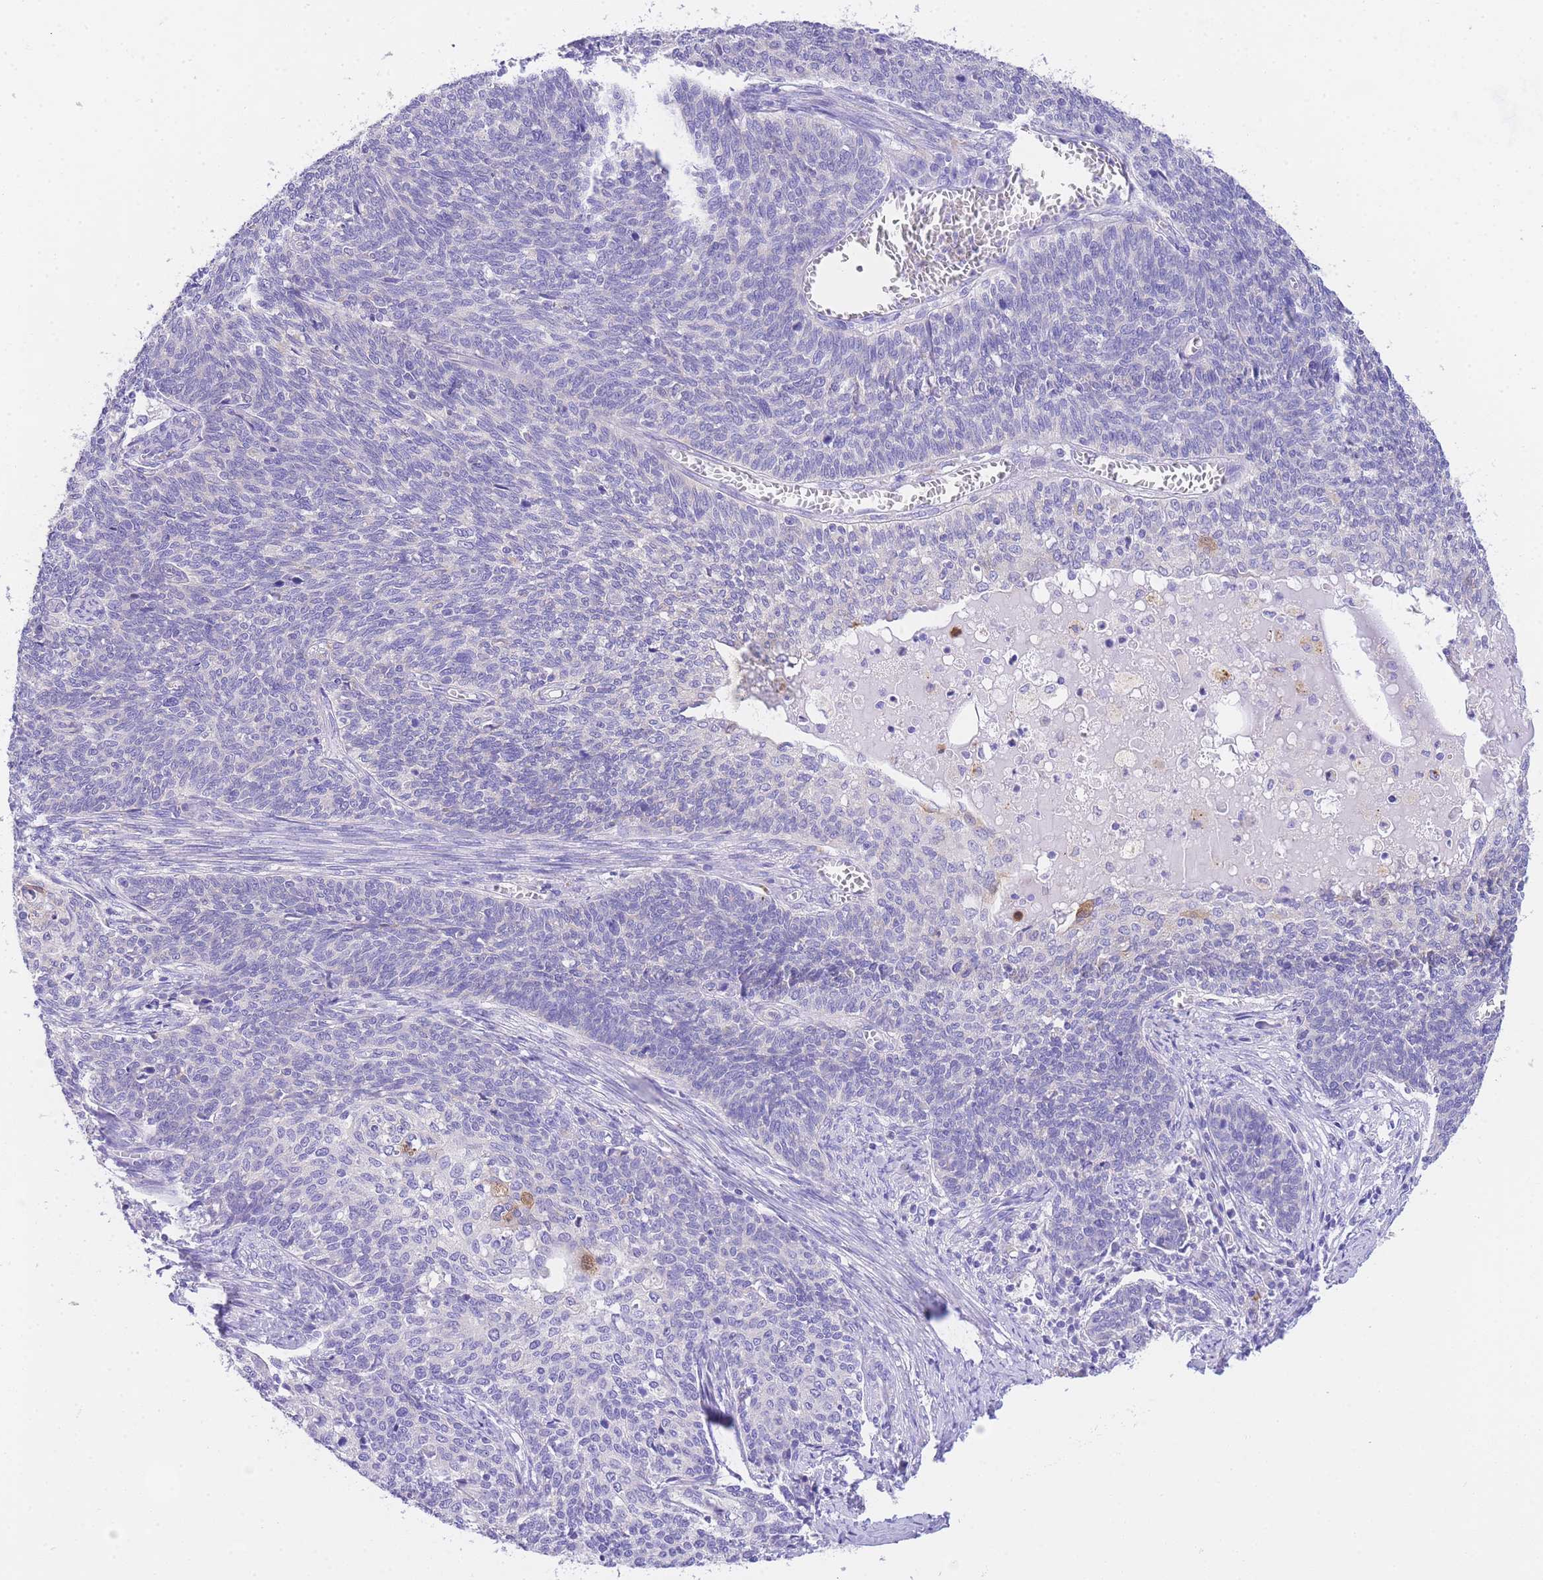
{"staining": {"intensity": "negative", "quantity": "none", "location": "none"}, "tissue": "cervical cancer", "cell_type": "Tumor cells", "image_type": "cancer", "snomed": [{"axis": "morphology", "description": "Squamous cell carcinoma, NOS"}, {"axis": "topography", "description": "Cervix"}], "caption": "Tumor cells show no significant protein staining in cervical squamous cell carcinoma.", "gene": "EPN2", "patient": {"sex": "female", "age": 39}}